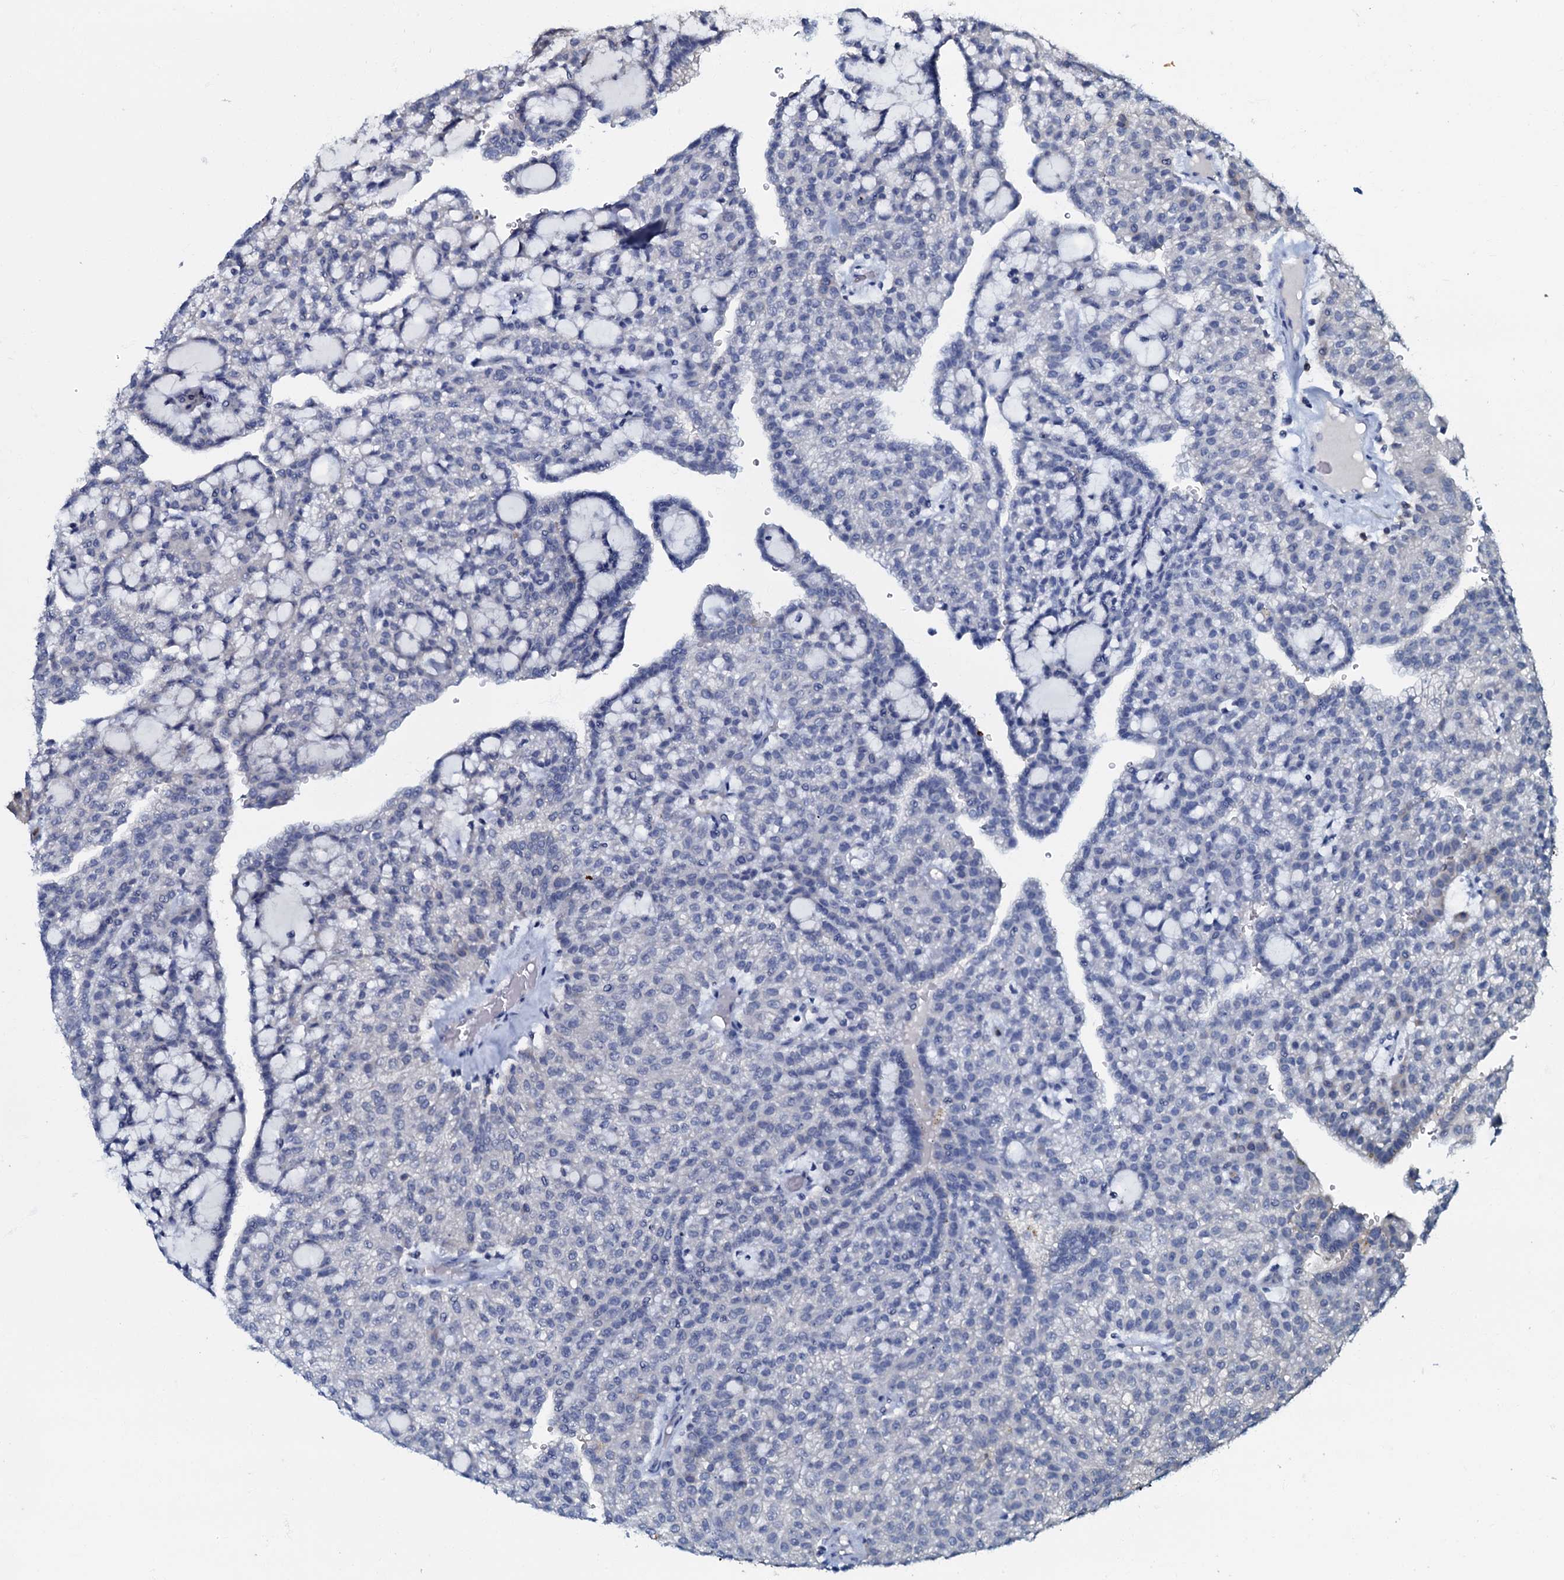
{"staining": {"intensity": "negative", "quantity": "none", "location": "none"}, "tissue": "renal cancer", "cell_type": "Tumor cells", "image_type": "cancer", "snomed": [{"axis": "morphology", "description": "Adenocarcinoma, NOS"}, {"axis": "topography", "description": "Kidney"}], "caption": "There is no significant staining in tumor cells of renal cancer (adenocarcinoma).", "gene": "CPNE2", "patient": {"sex": "male", "age": 63}}